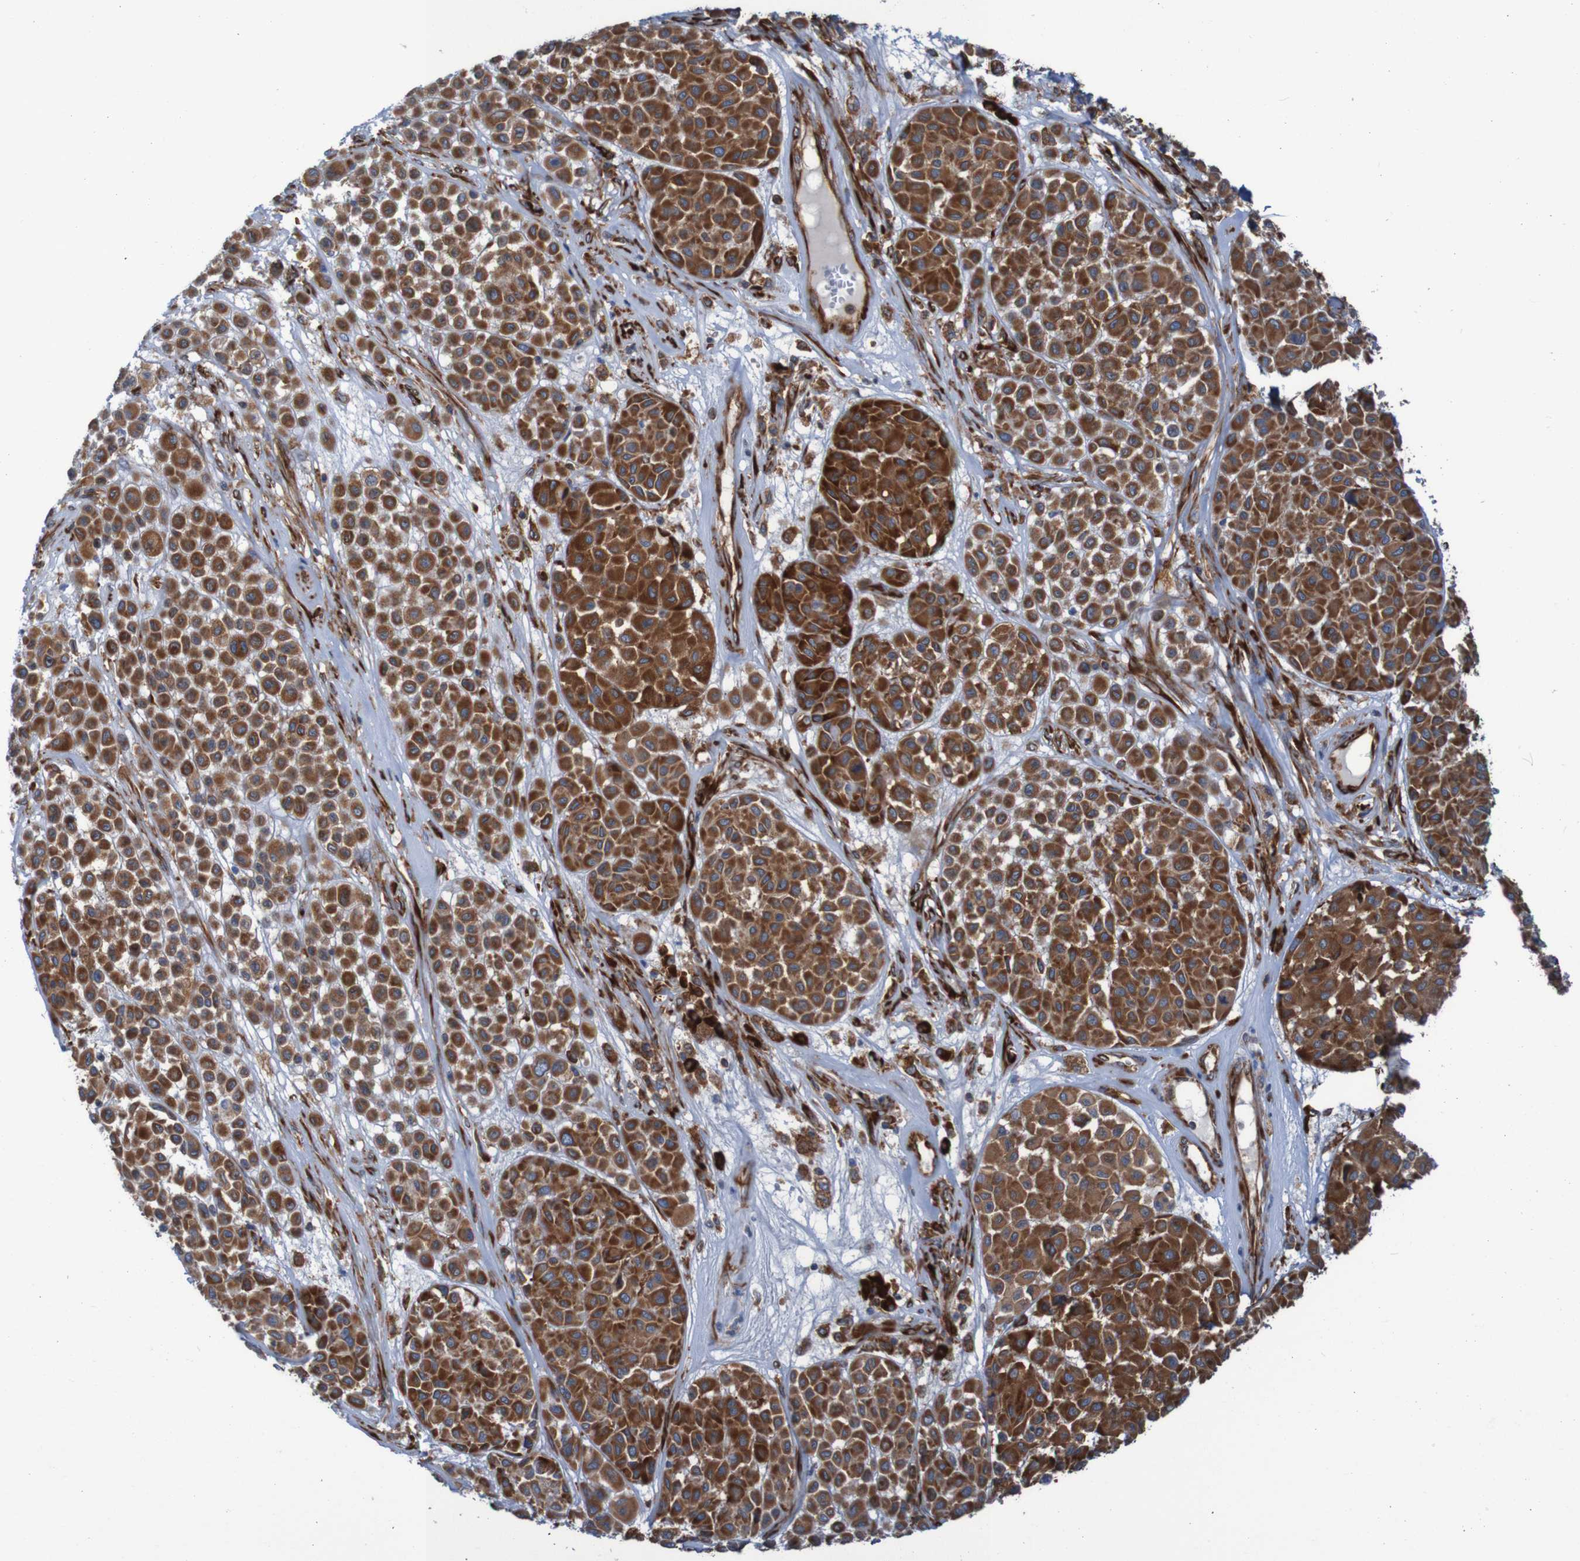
{"staining": {"intensity": "strong", "quantity": ">75%", "location": "cytoplasmic/membranous"}, "tissue": "melanoma", "cell_type": "Tumor cells", "image_type": "cancer", "snomed": [{"axis": "morphology", "description": "Malignant melanoma, Metastatic site"}, {"axis": "topography", "description": "Soft tissue"}], "caption": "DAB (3,3'-diaminobenzidine) immunohistochemical staining of melanoma shows strong cytoplasmic/membranous protein expression in approximately >75% of tumor cells. (Stains: DAB (3,3'-diaminobenzidine) in brown, nuclei in blue, Microscopy: brightfield microscopy at high magnification).", "gene": "RPL10", "patient": {"sex": "male", "age": 41}}